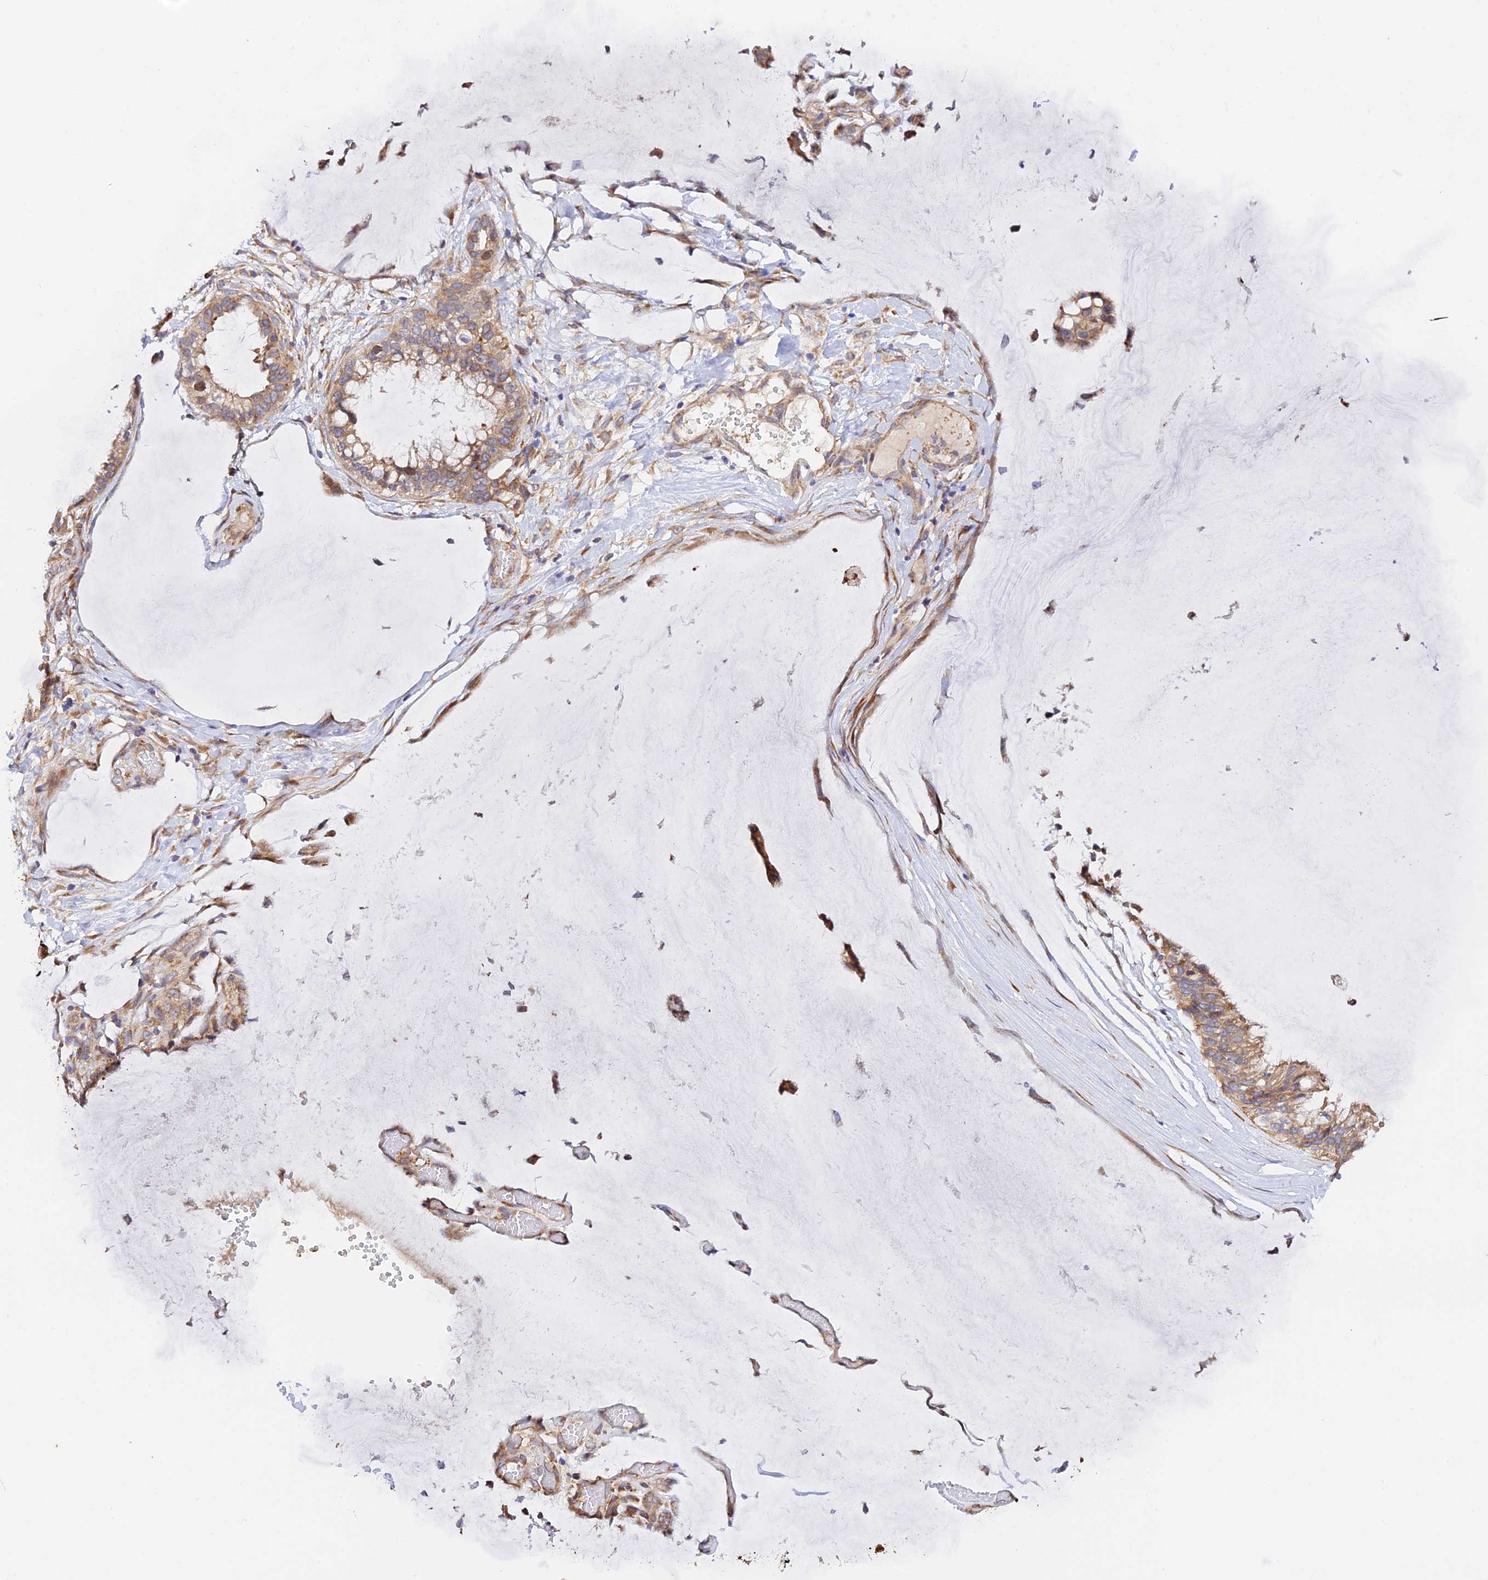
{"staining": {"intensity": "moderate", "quantity": ">75%", "location": "cytoplasmic/membranous"}, "tissue": "ovarian cancer", "cell_type": "Tumor cells", "image_type": "cancer", "snomed": [{"axis": "morphology", "description": "Cystadenocarcinoma, mucinous, NOS"}, {"axis": "topography", "description": "Ovary"}], "caption": "A brown stain shows moderate cytoplasmic/membranous positivity of a protein in human ovarian mucinous cystadenocarcinoma tumor cells.", "gene": "RPL5", "patient": {"sex": "female", "age": 39}}